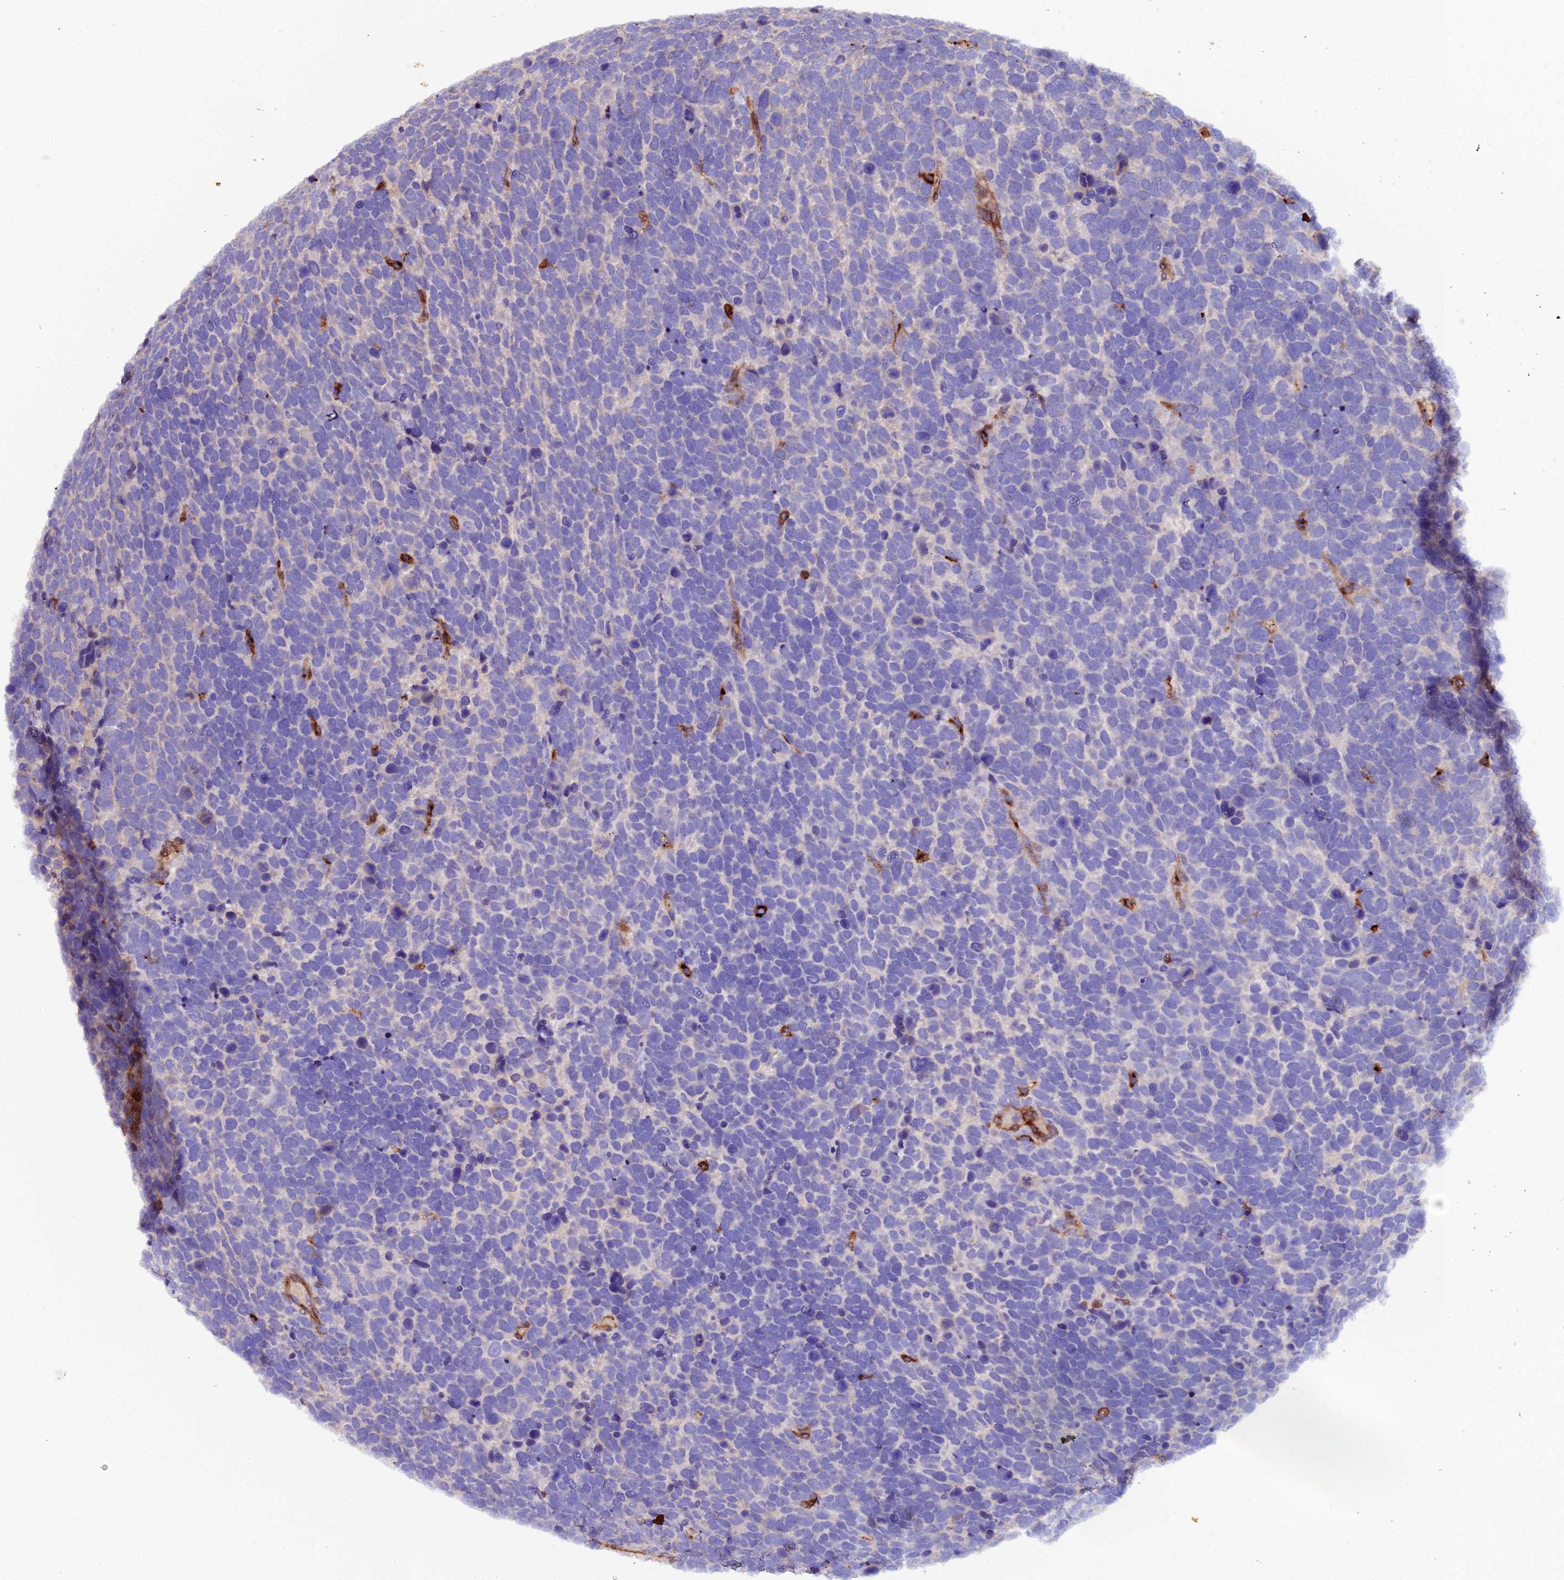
{"staining": {"intensity": "negative", "quantity": "none", "location": "none"}, "tissue": "urothelial cancer", "cell_type": "Tumor cells", "image_type": "cancer", "snomed": [{"axis": "morphology", "description": "Urothelial carcinoma, High grade"}, {"axis": "topography", "description": "Urinary bladder"}], "caption": "The photomicrograph displays no significant expression in tumor cells of urothelial carcinoma (high-grade).", "gene": "TRPV2", "patient": {"sex": "female", "age": 82}}